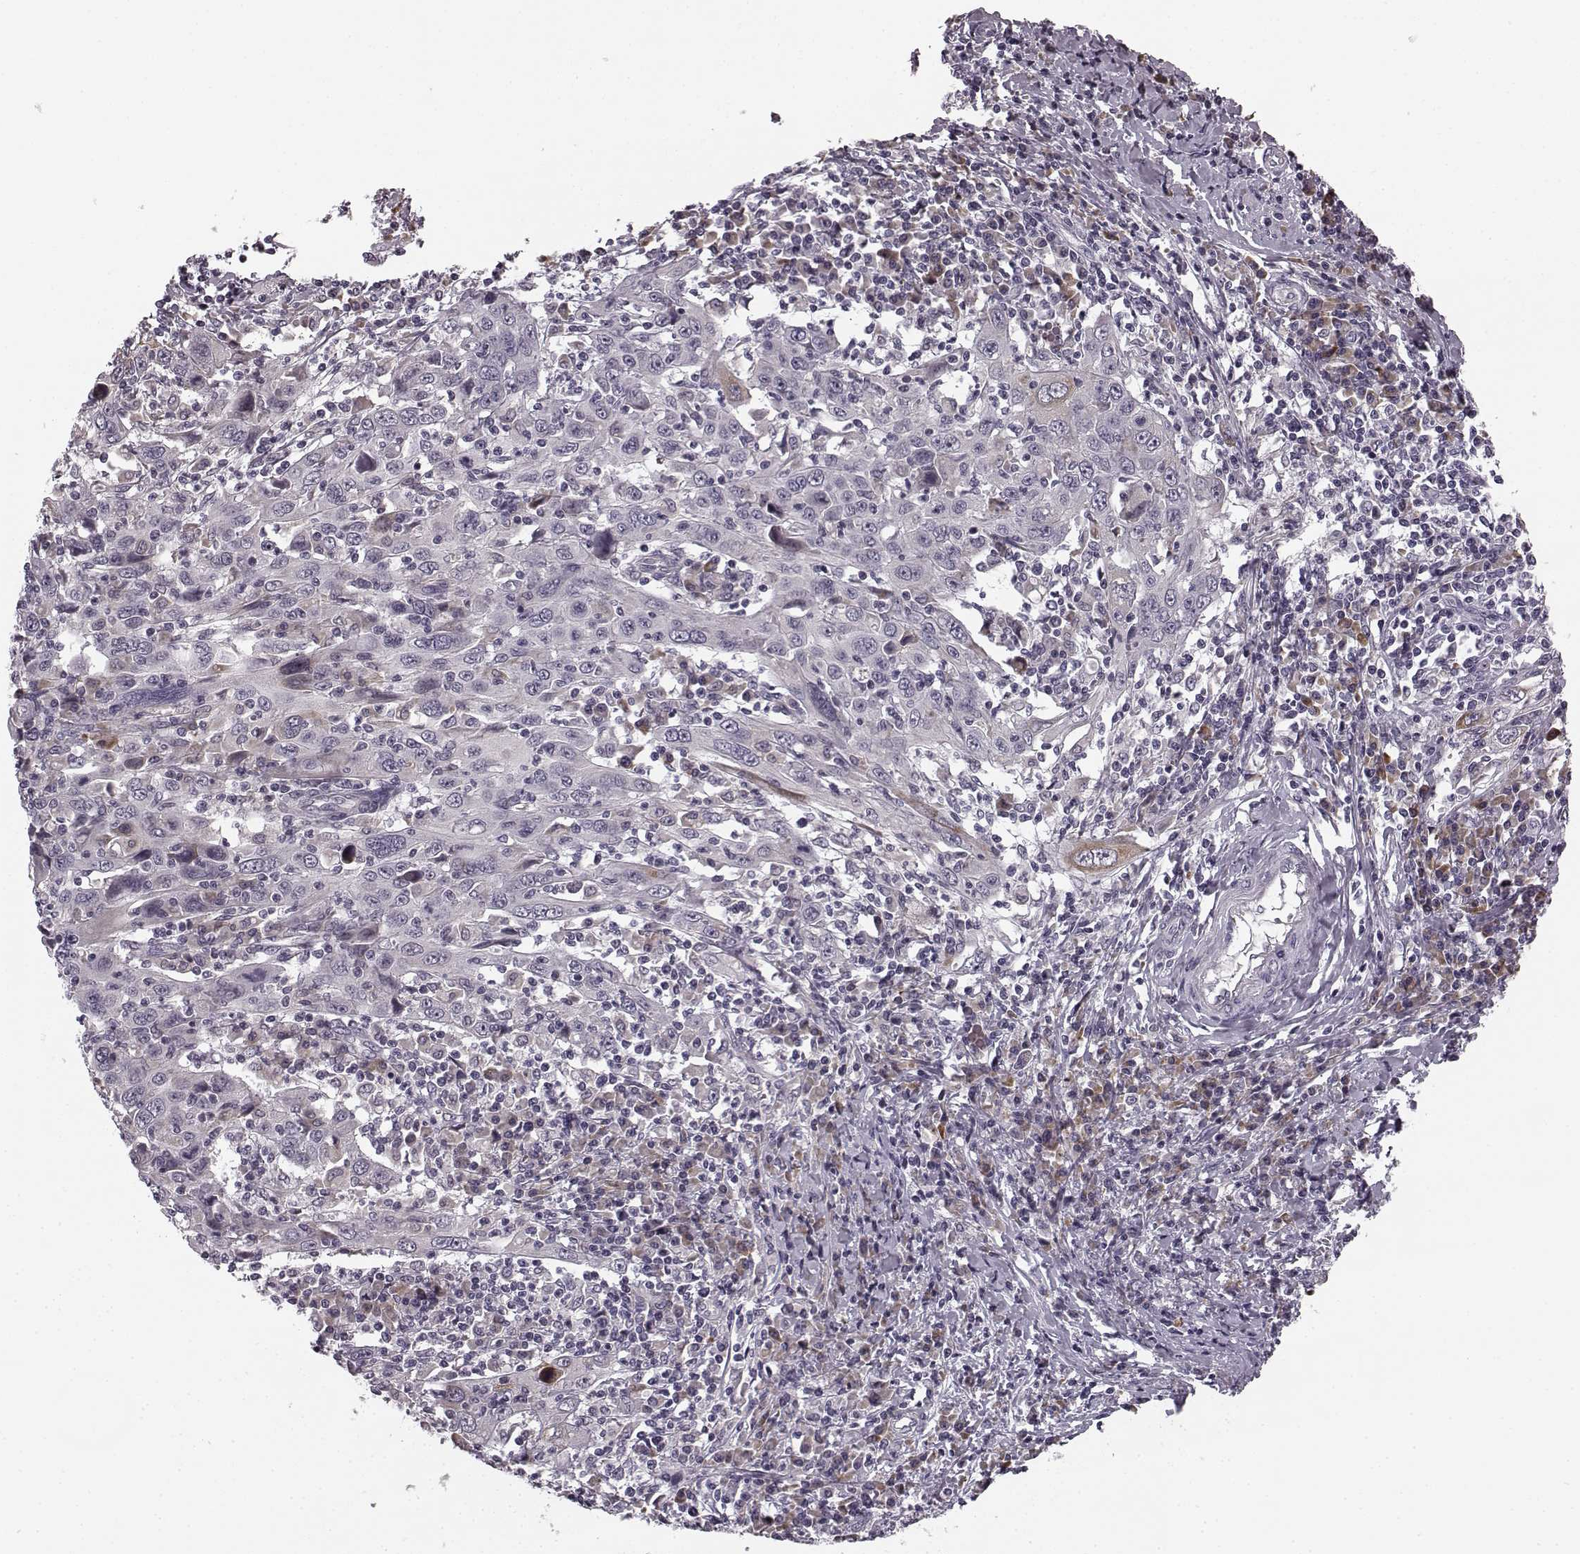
{"staining": {"intensity": "weak", "quantity": "<25%", "location": "cytoplasmic/membranous"}, "tissue": "cervical cancer", "cell_type": "Tumor cells", "image_type": "cancer", "snomed": [{"axis": "morphology", "description": "Squamous cell carcinoma, NOS"}, {"axis": "topography", "description": "Cervix"}], "caption": "Cervical squamous cell carcinoma was stained to show a protein in brown. There is no significant staining in tumor cells.", "gene": "FAM234B", "patient": {"sex": "female", "age": 46}}